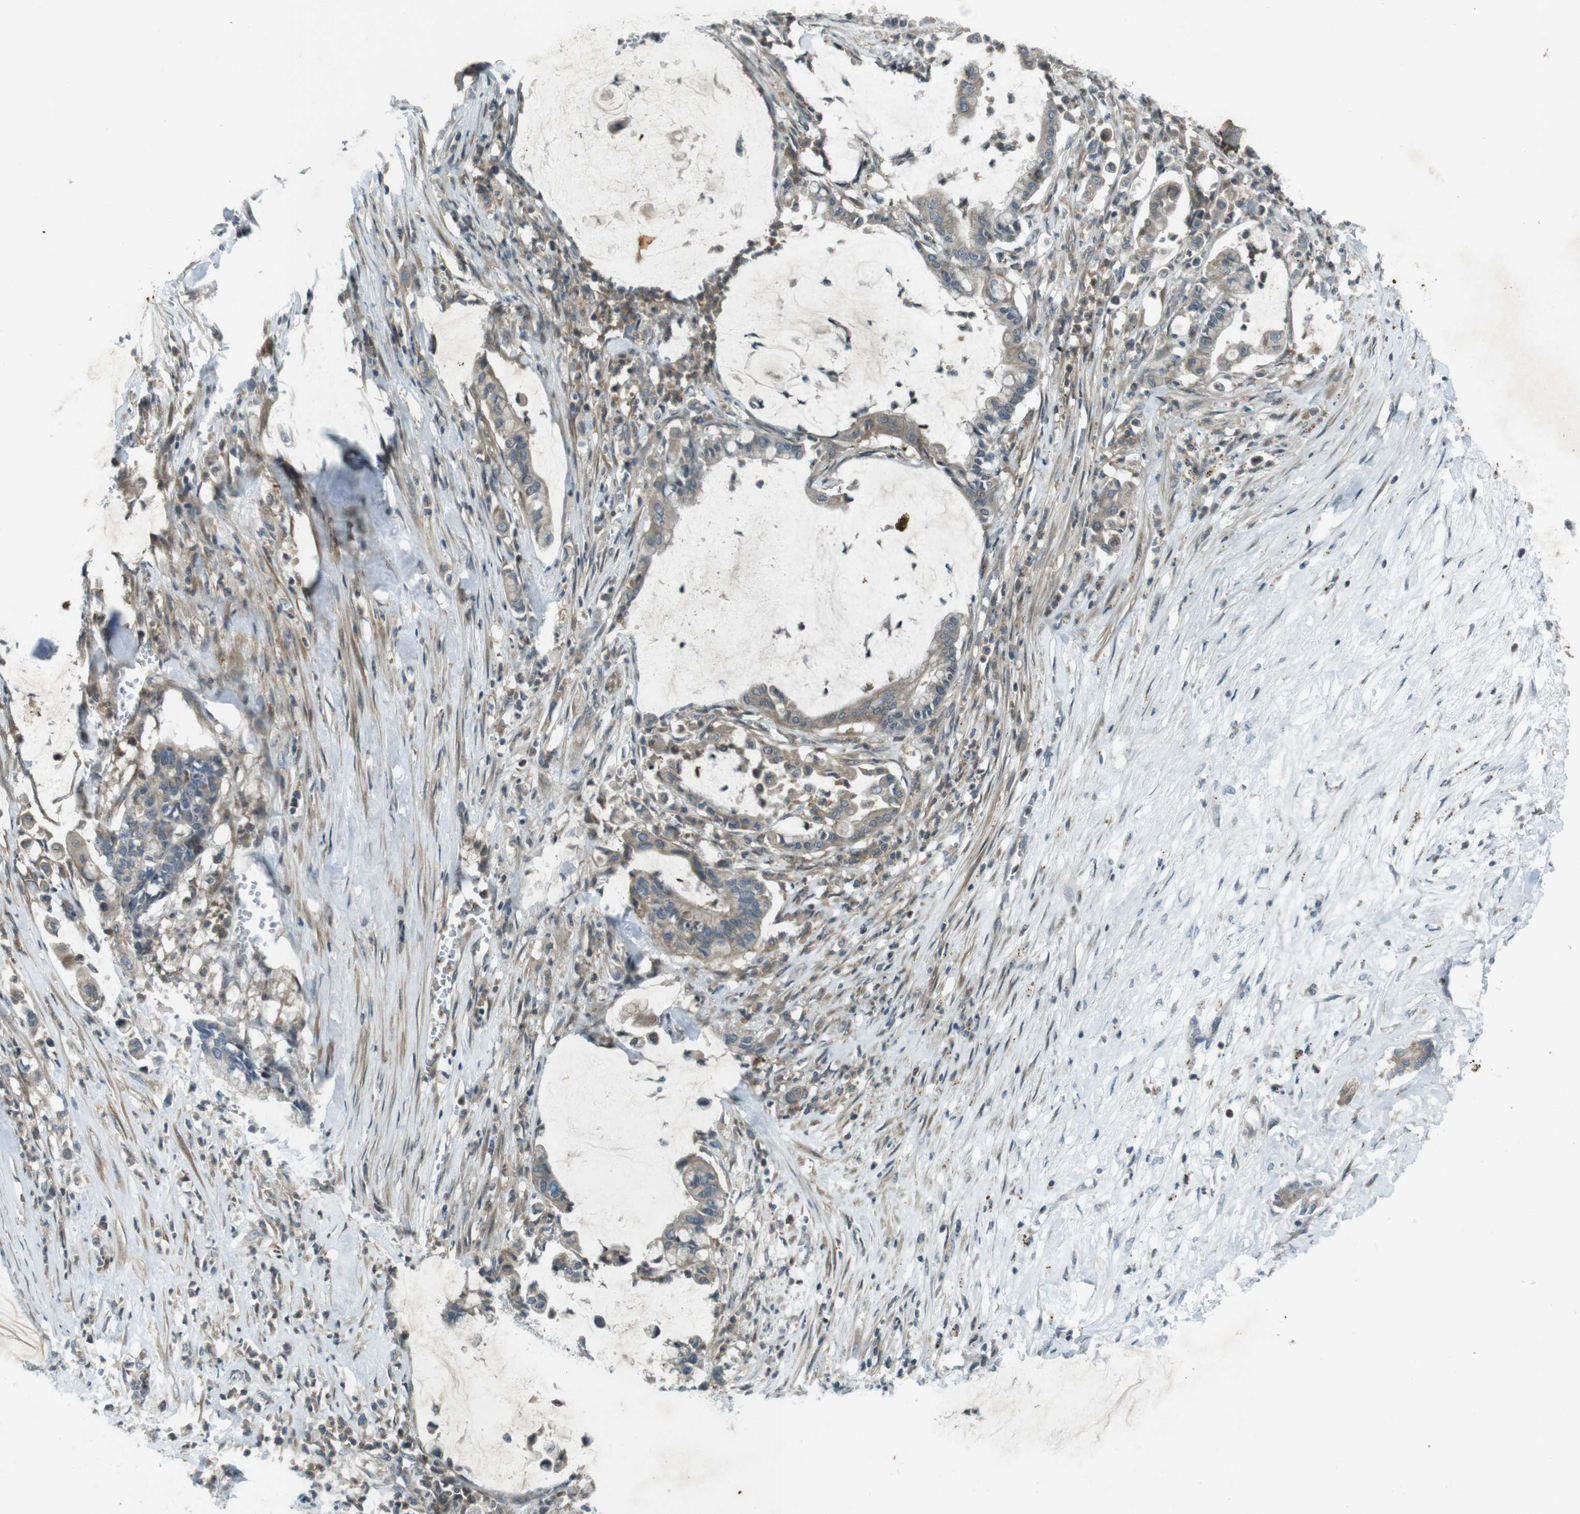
{"staining": {"intensity": "weak", "quantity": ">75%", "location": "cytoplasmic/membranous"}, "tissue": "pancreatic cancer", "cell_type": "Tumor cells", "image_type": "cancer", "snomed": [{"axis": "morphology", "description": "Adenocarcinoma, NOS"}, {"axis": "topography", "description": "Pancreas"}], "caption": "There is low levels of weak cytoplasmic/membranous expression in tumor cells of pancreatic cancer (adenocarcinoma), as demonstrated by immunohistochemical staining (brown color).", "gene": "ZYX", "patient": {"sex": "male", "age": 41}}